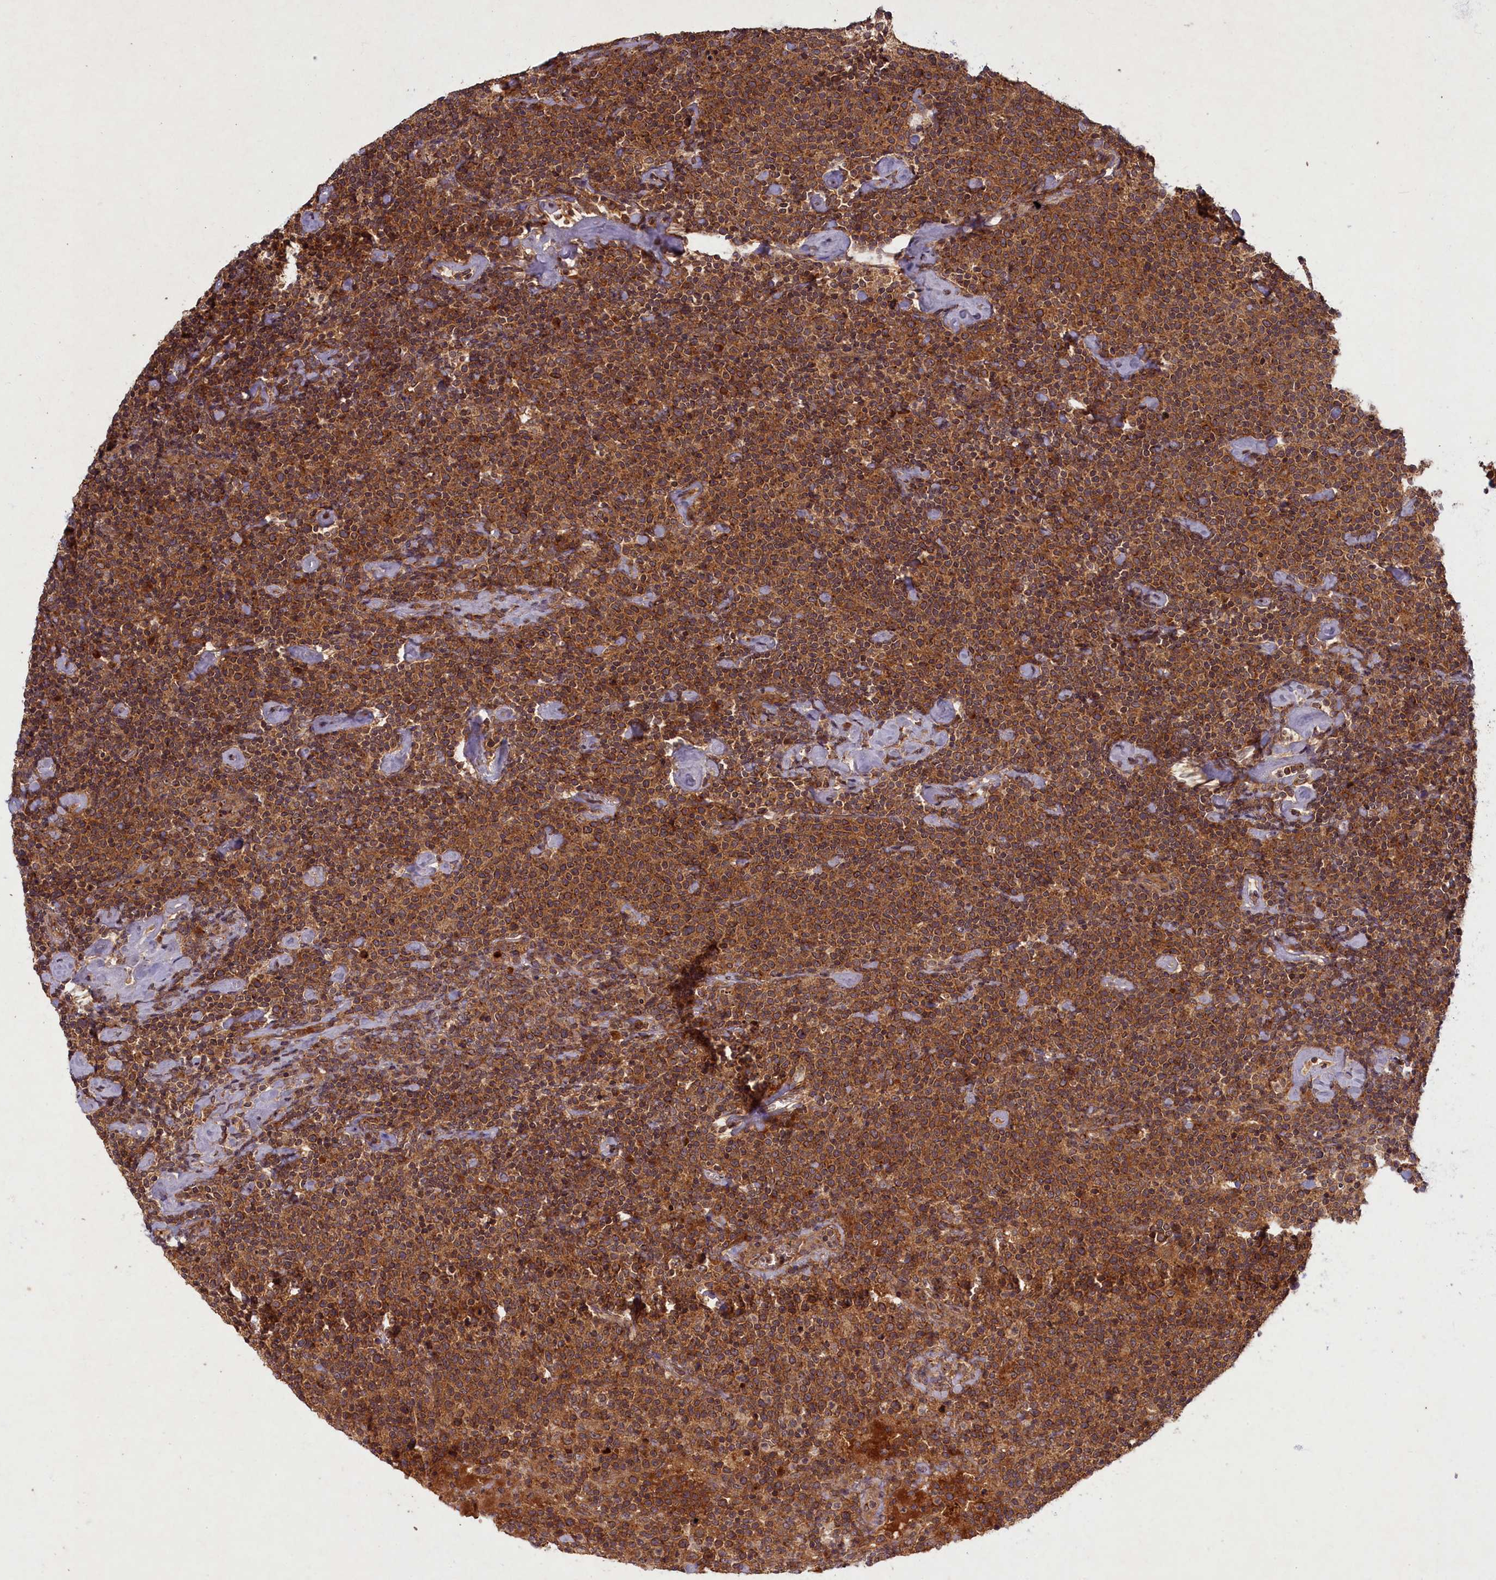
{"staining": {"intensity": "strong", "quantity": ">75%", "location": "cytoplasmic/membranous"}, "tissue": "lymphoma", "cell_type": "Tumor cells", "image_type": "cancer", "snomed": [{"axis": "morphology", "description": "Malignant lymphoma, non-Hodgkin's type, High grade"}, {"axis": "topography", "description": "Lymph node"}], "caption": "Lymphoma stained for a protein (brown) shows strong cytoplasmic/membranous positive expression in approximately >75% of tumor cells.", "gene": "BICD1", "patient": {"sex": "male", "age": 61}}